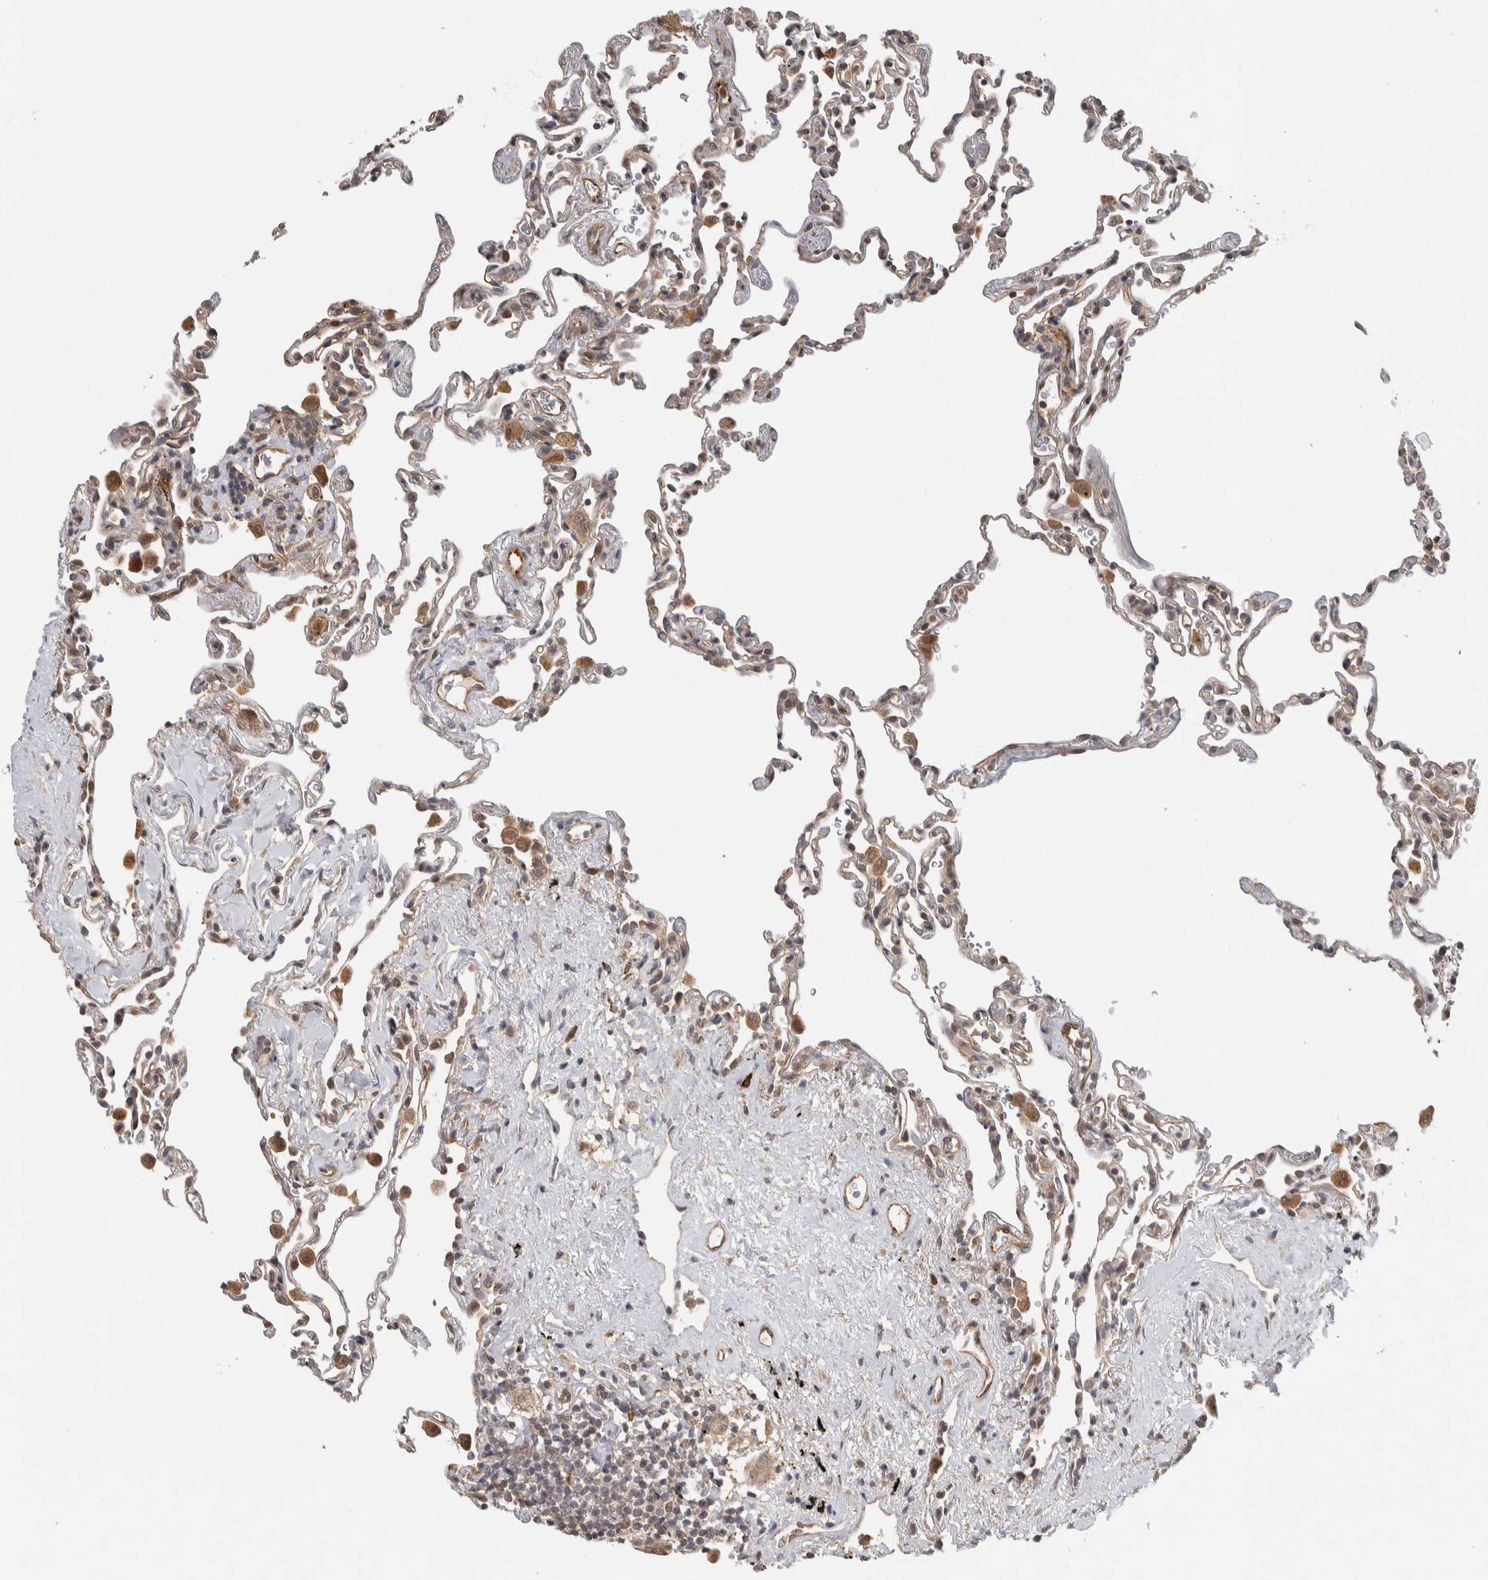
{"staining": {"intensity": "weak", "quantity": "<25%", "location": "cytoplasmic/membranous"}, "tissue": "lung", "cell_type": "Alveolar cells", "image_type": "normal", "snomed": [{"axis": "morphology", "description": "Normal tissue, NOS"}, {"axis": "topography", "description": "Lung"}], "caption": "Alveolar cells are negative for brown protein staining in unremarkable lung.", "gene": "TBC1D31", "patient": {"sex": "male", "age": 59}}